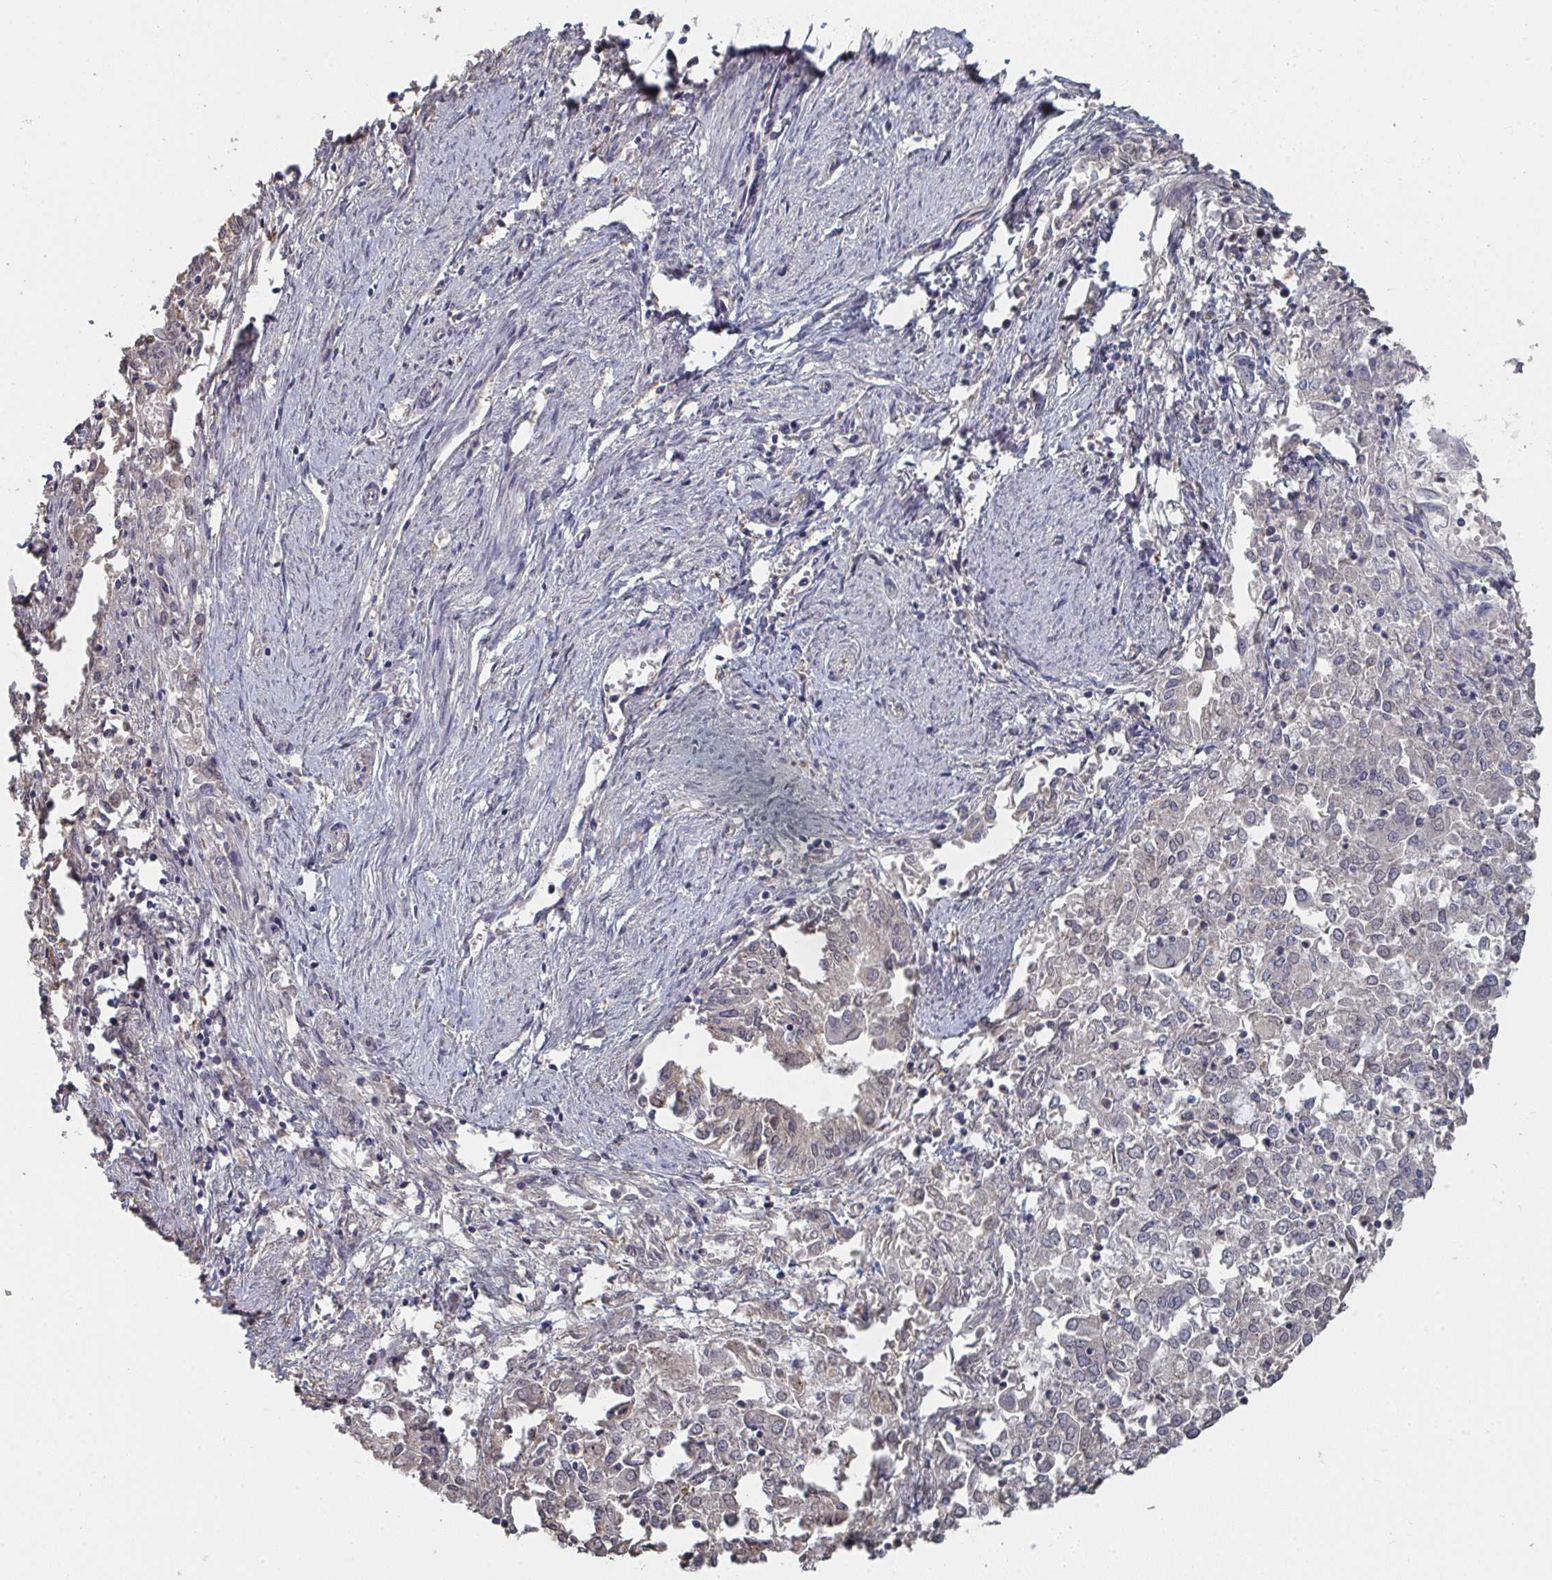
{"staining": {"intensity": "negative", "quantity": "none", "location": "none"}, "tissue": "endometrial cancer", "cell_type": "Tumor cells", "image_type": "cancer", "snomed": [{"axis": "morphology", "description": "Adenocarcinoma, NOS"}, {"axis": "topography", "description": "Endometrium"}], "caption": "This is an immunohistochemistry (IHC) micrograph of human endometrial adenocarcinoma. There is no staining in tumor cells.", "gene": "LIX1", "patient": {"sex": "female", "age": 57}}